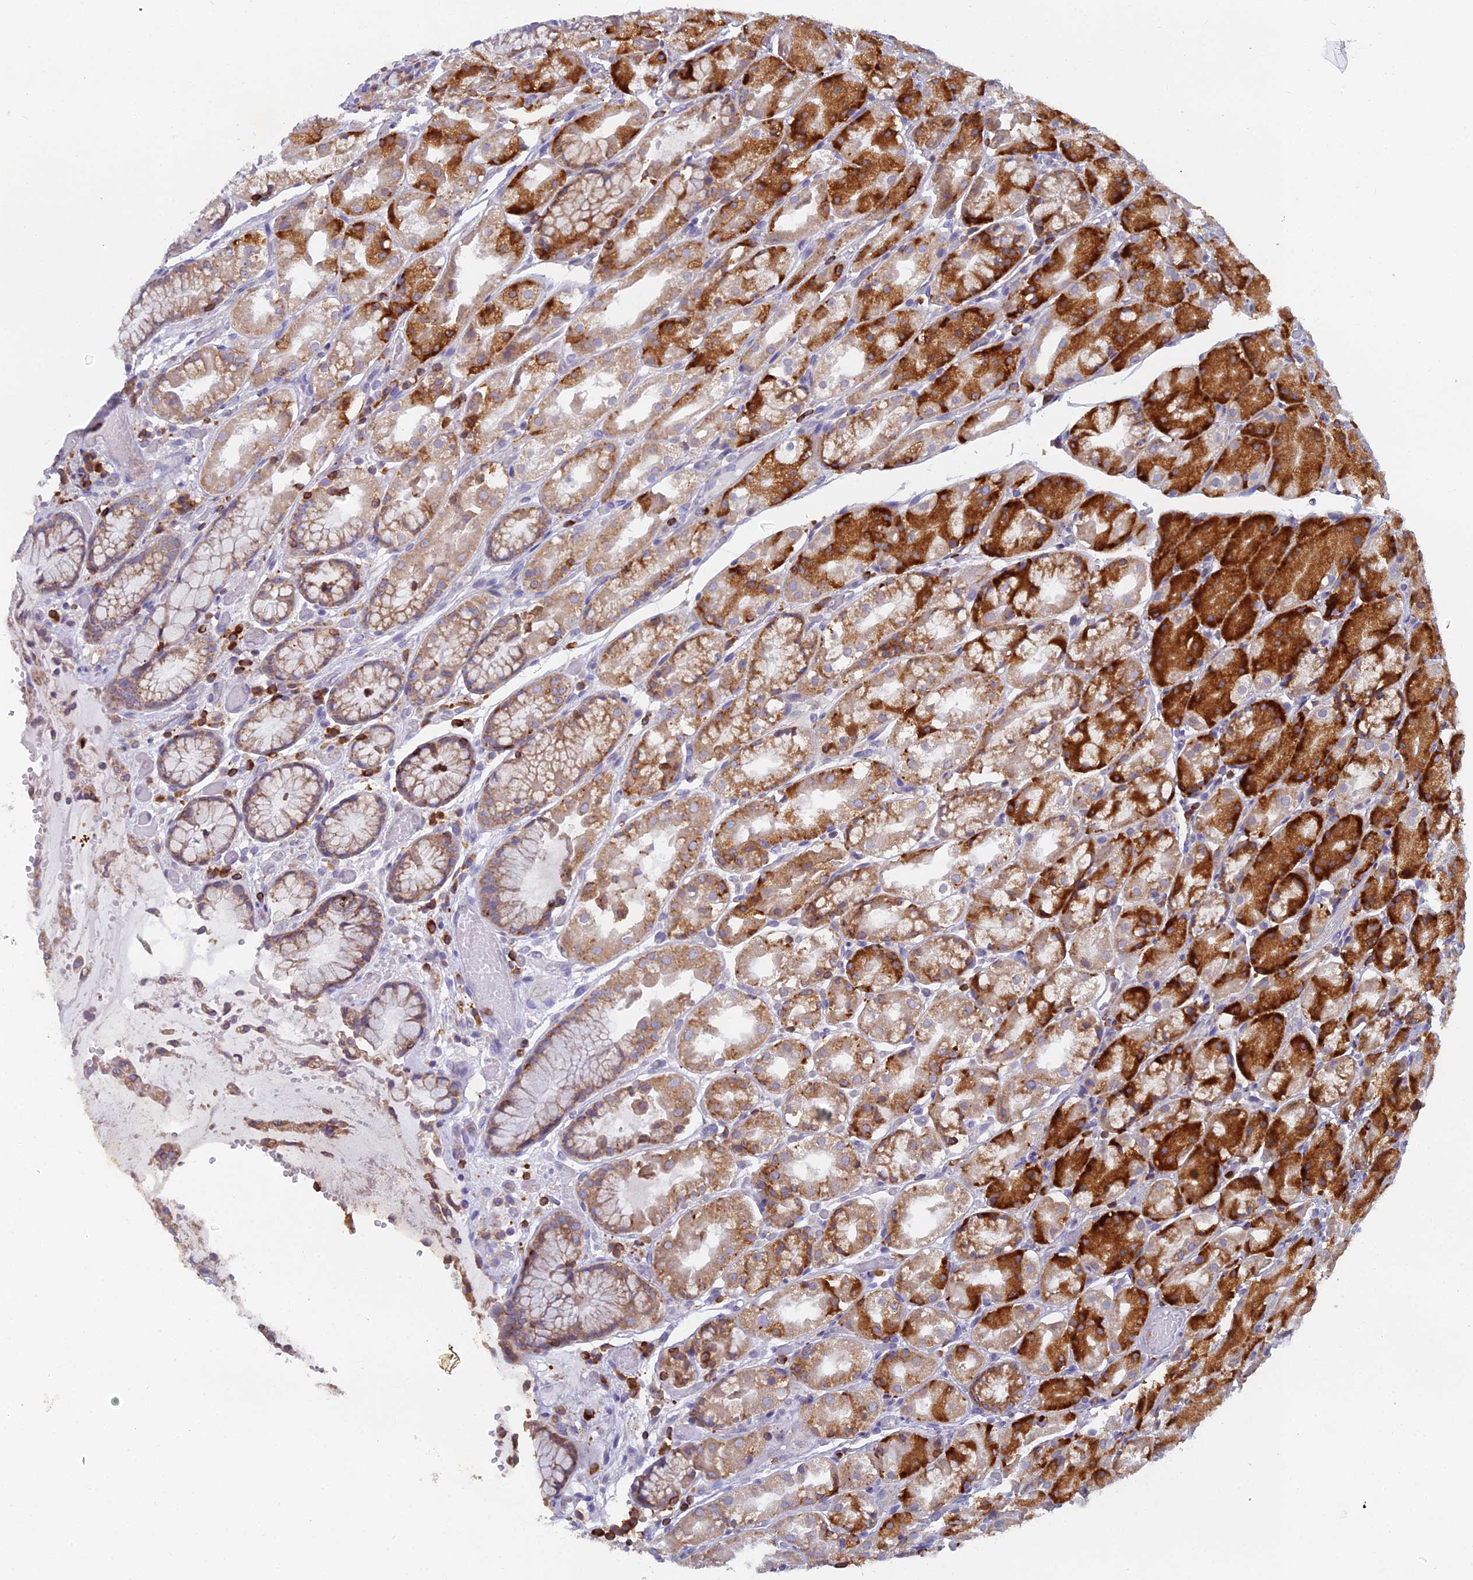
{"staining": {"intensity": "strong", "quantity": "<25%", "location": "cytoplasmic/membranous"}, "tissue": "stomach", "cell_type": "Glandular cells", "image_type": "normal", "snomed": [{"axis": "morphology", "description": "Normal tissue, NOS"}, {"axis": "topography", "description": "Stomach, upper"}], "caption": "This histopathology image exhibits immunohistochemistry staining of normal stomach, with medium strong cytoplasmic/membranous staining in about <25% of glandular cells.", "gene": "ABI3BP", "patient": {"sex": "male", "age": 72}}